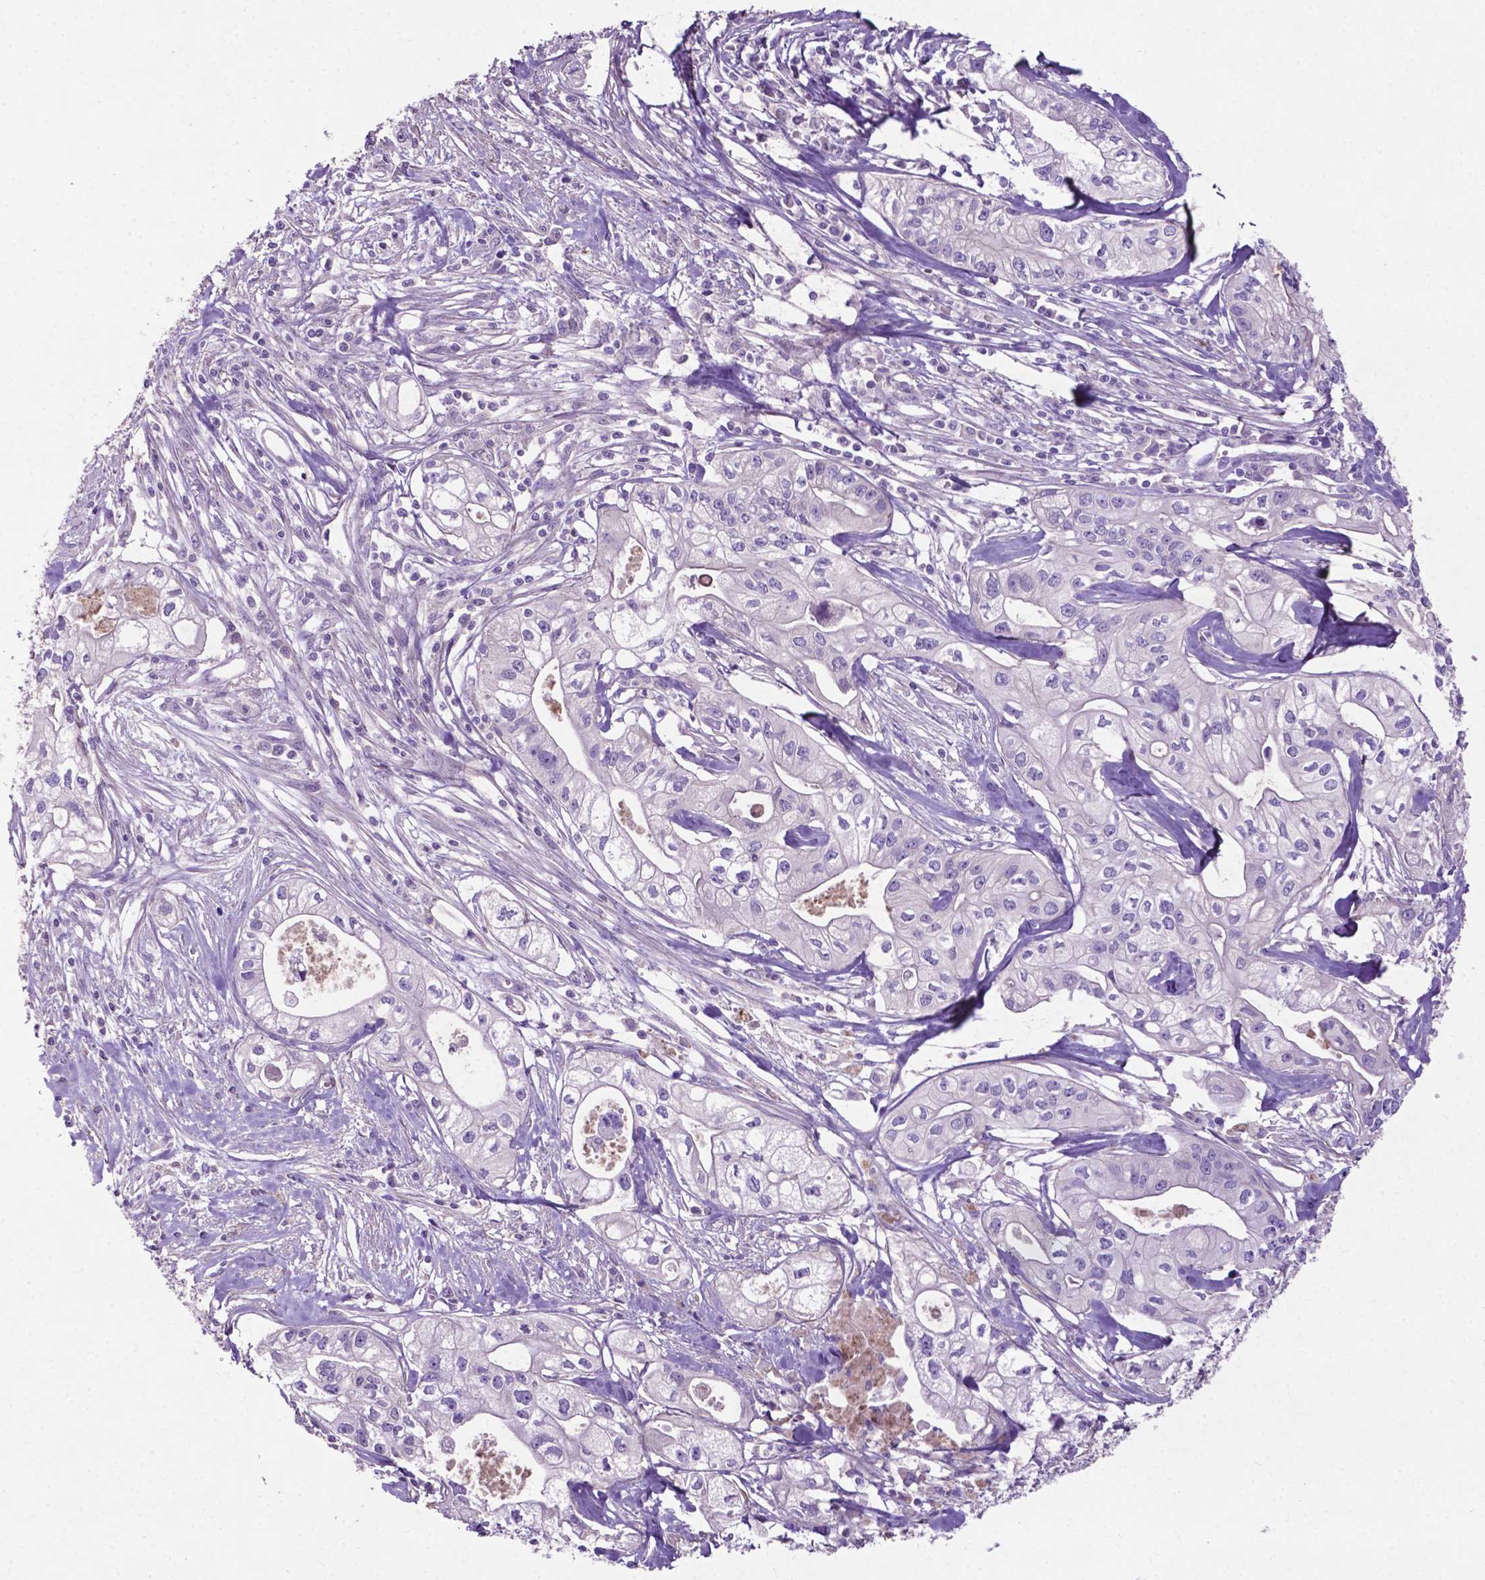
{"staining": {"intensity": "negative", "quantity": "none", "location": "none"}, "tissue": "pancreatic cancer", "cell_type": "Tumor cells", "image_type": "cancer", "snomed": [{"axis": "morphology", "description": "Adenocarcinoma, NOS"}, {"axis": "topography", "description": "Pancreas"}], "caption": "DAB immunohistochemical staining of human pancreatic cancer exhibits no significant staining in tumor cells.", "gene": "BMP4", "patient": {"sex": "male", "age": 70}}